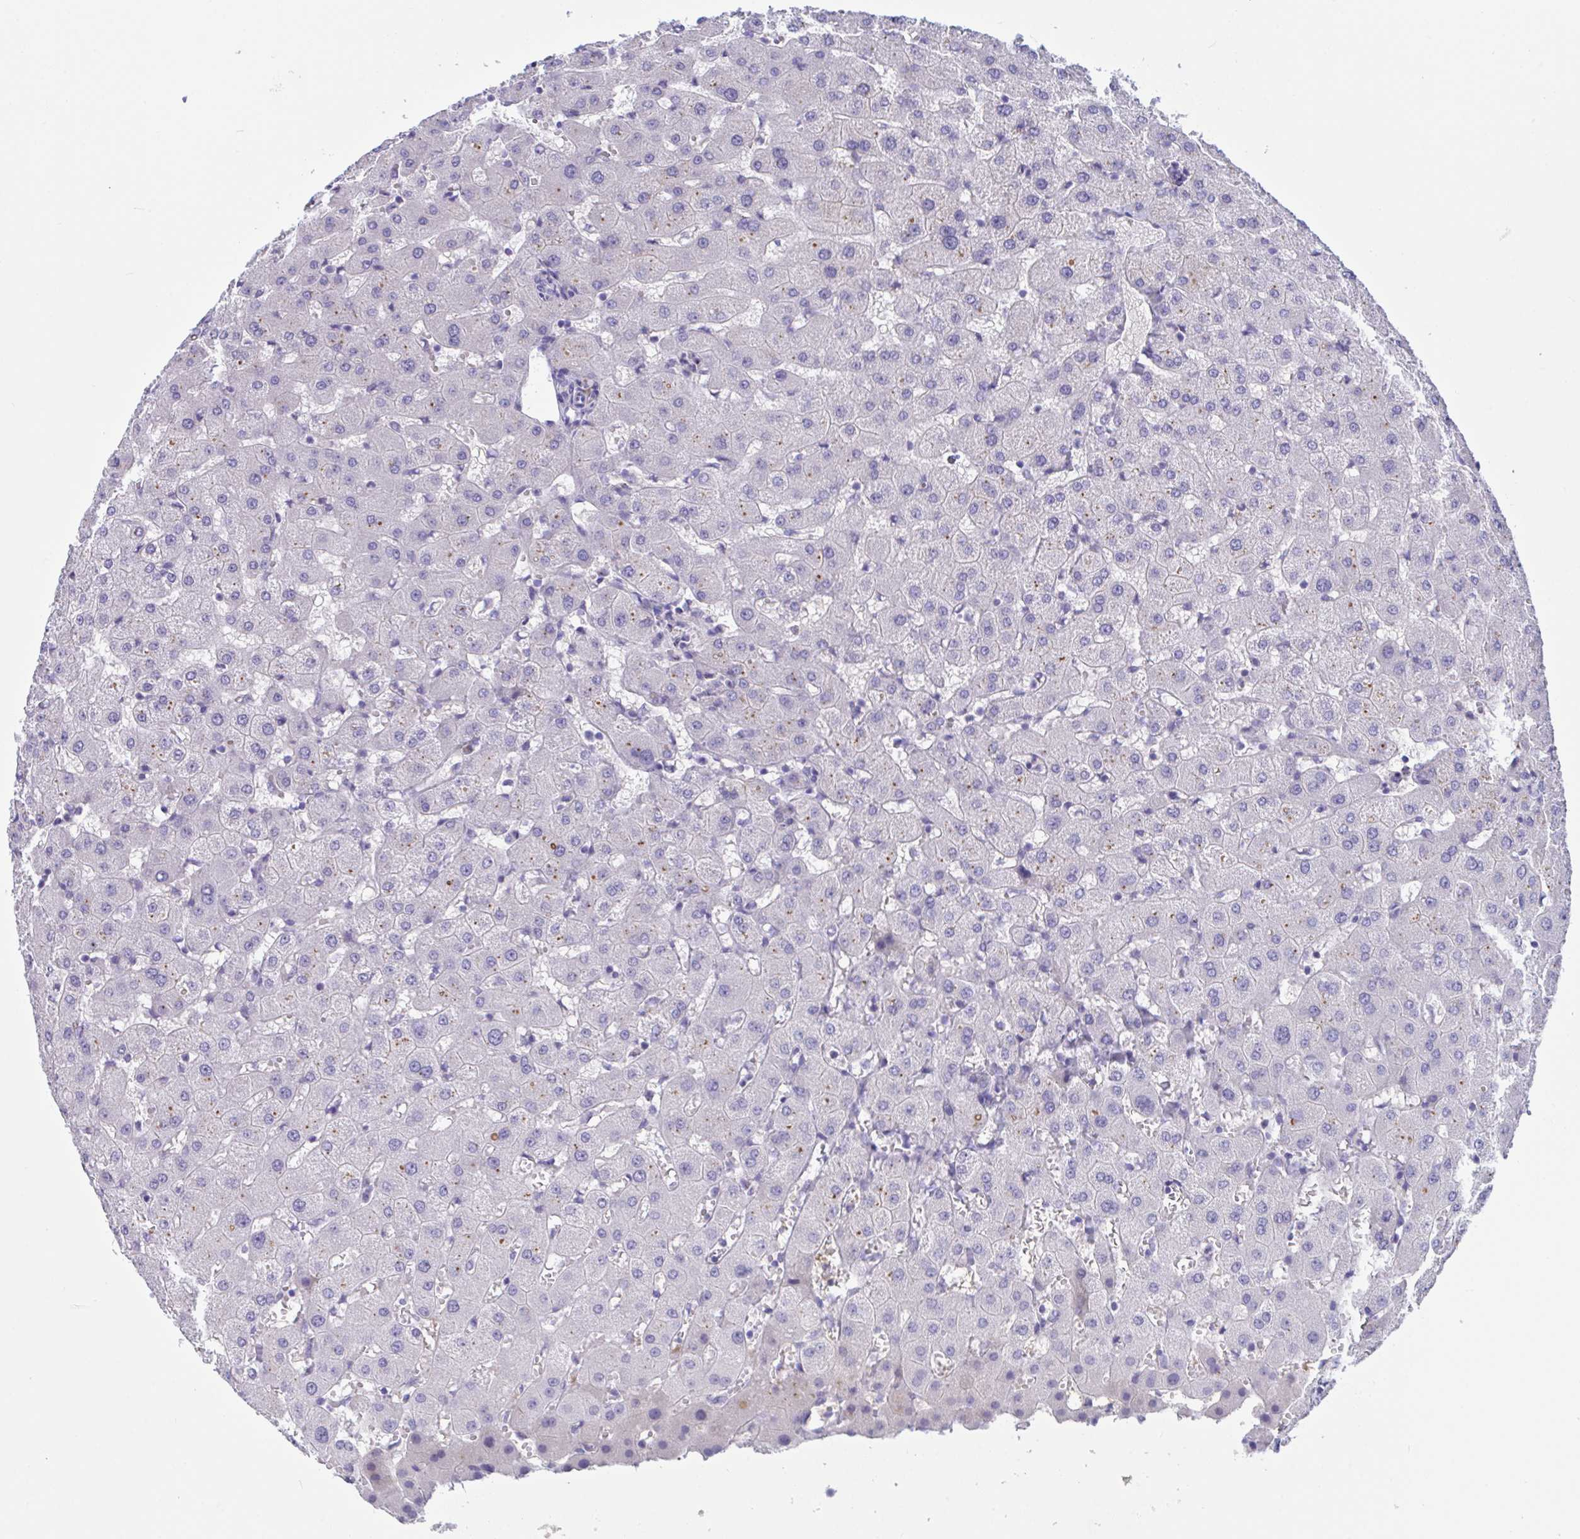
{"staining": {"intensity": "negative", "quantity": "none", "location": "none"}, "tissue": "liver", "cell_type": "Cholangiocytes", "image_type": "normal", "snomed": [{"axis": "morphology", "description": "Normal tissue, NOS"}, {"axis": "topography", "description": "Liver"}], "caption": "IHC image of benign liver: human liver stained with DAB (3,3'-diaminobenzidine) exhibits no significant protein positivity in cholangiocytes. (DAB immunohistochemistry (IHC) with hematoxylin counter stain).", "gene": "MS4A14", "patient": {"sex": "female", "age": 63}}